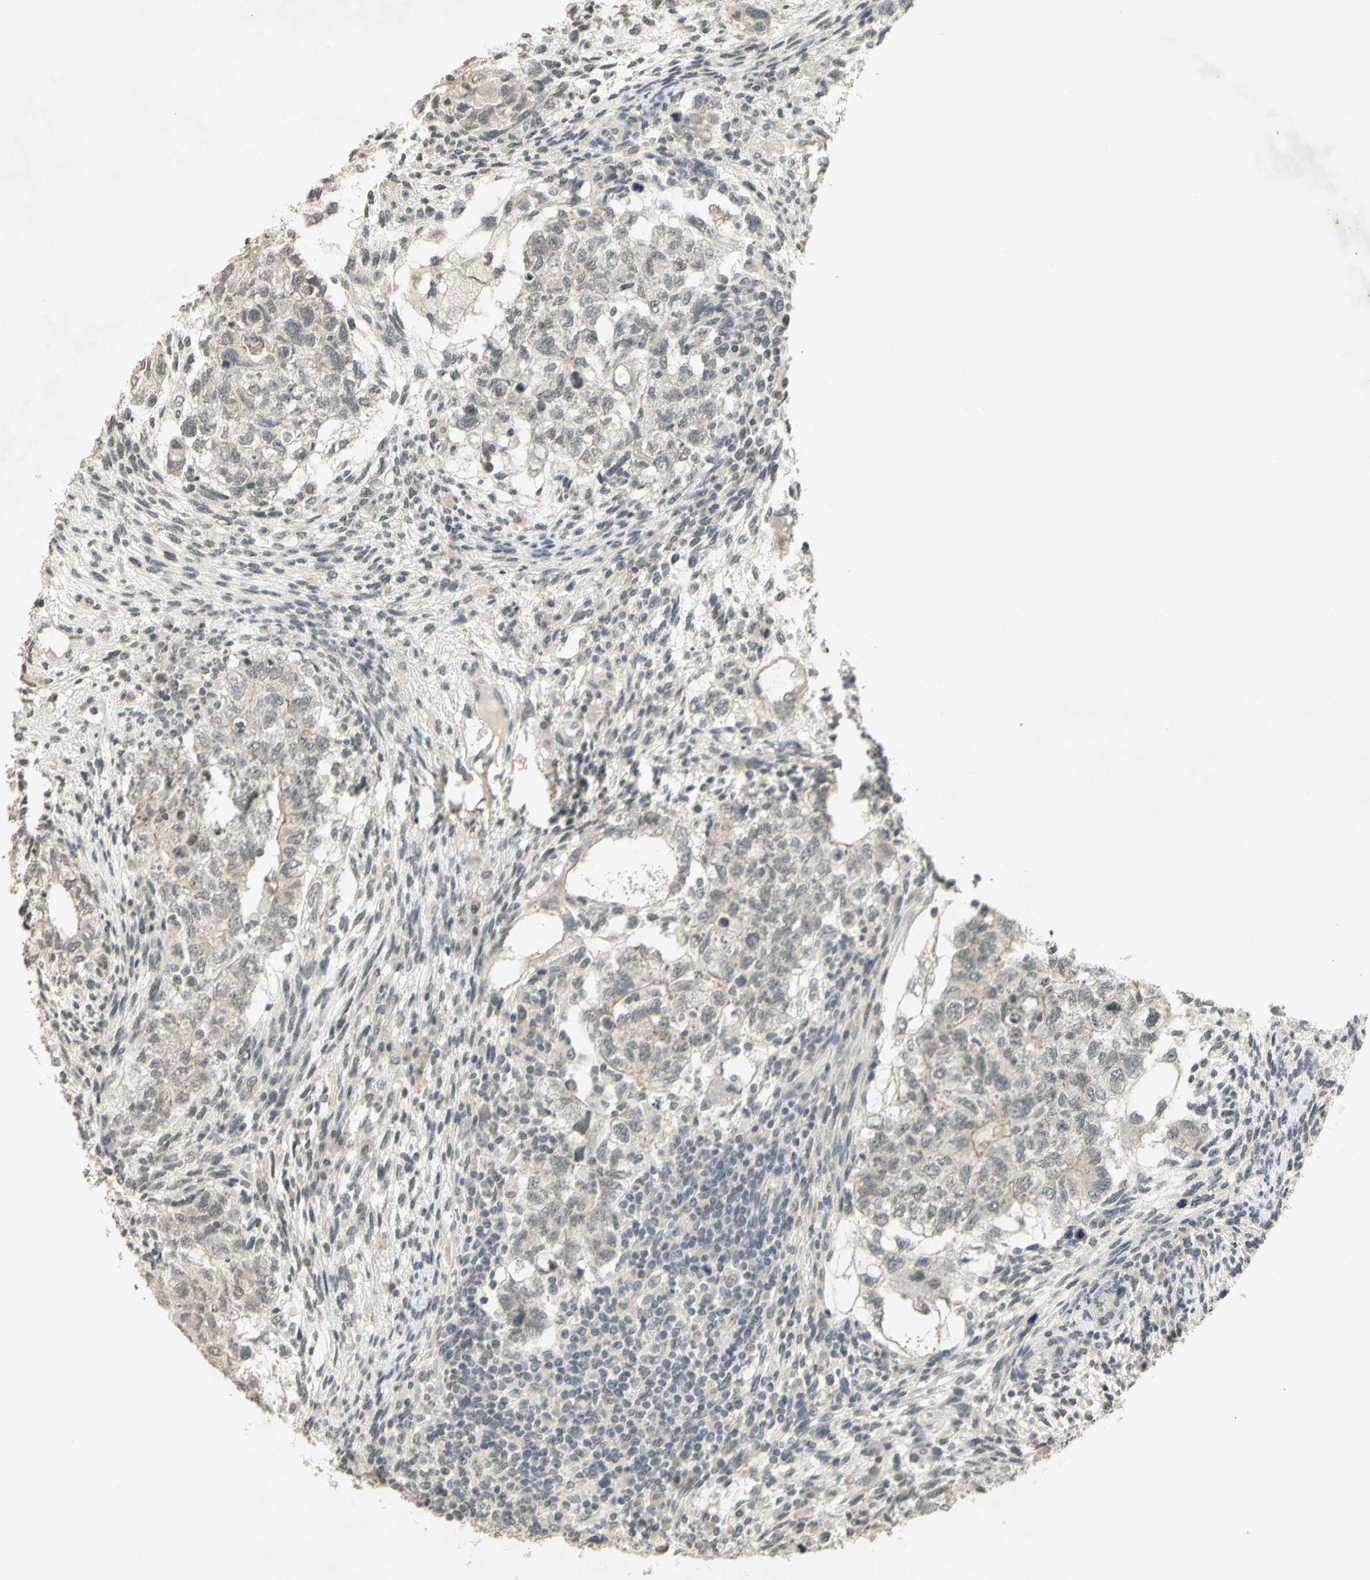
{"staining": {"intensity": "weak", "quantity": "25%-75%", "location": "cytoplasmic/membranous"}, "tissue": "testis cancer", "cell_type": "Tumor cells", "image_type": "cancer", "snomed": [{"axis": "morphology", "description": "Normal tissue, NOS"}, {"axis": "morphology", "description": "Carcinoma, Embryonal, NOS"}, {"axis": "topography", "description": "Testis"}], "caption": "Protein expression by immunohistochemistry (IHC) reveals weak cytoplasmic/membranous expression in about 25%-75% of tumor cells in testis cancer (embryonal carcinoma).", "gene": "GLI1", "patient": {"sex": "male", "age": 36}}